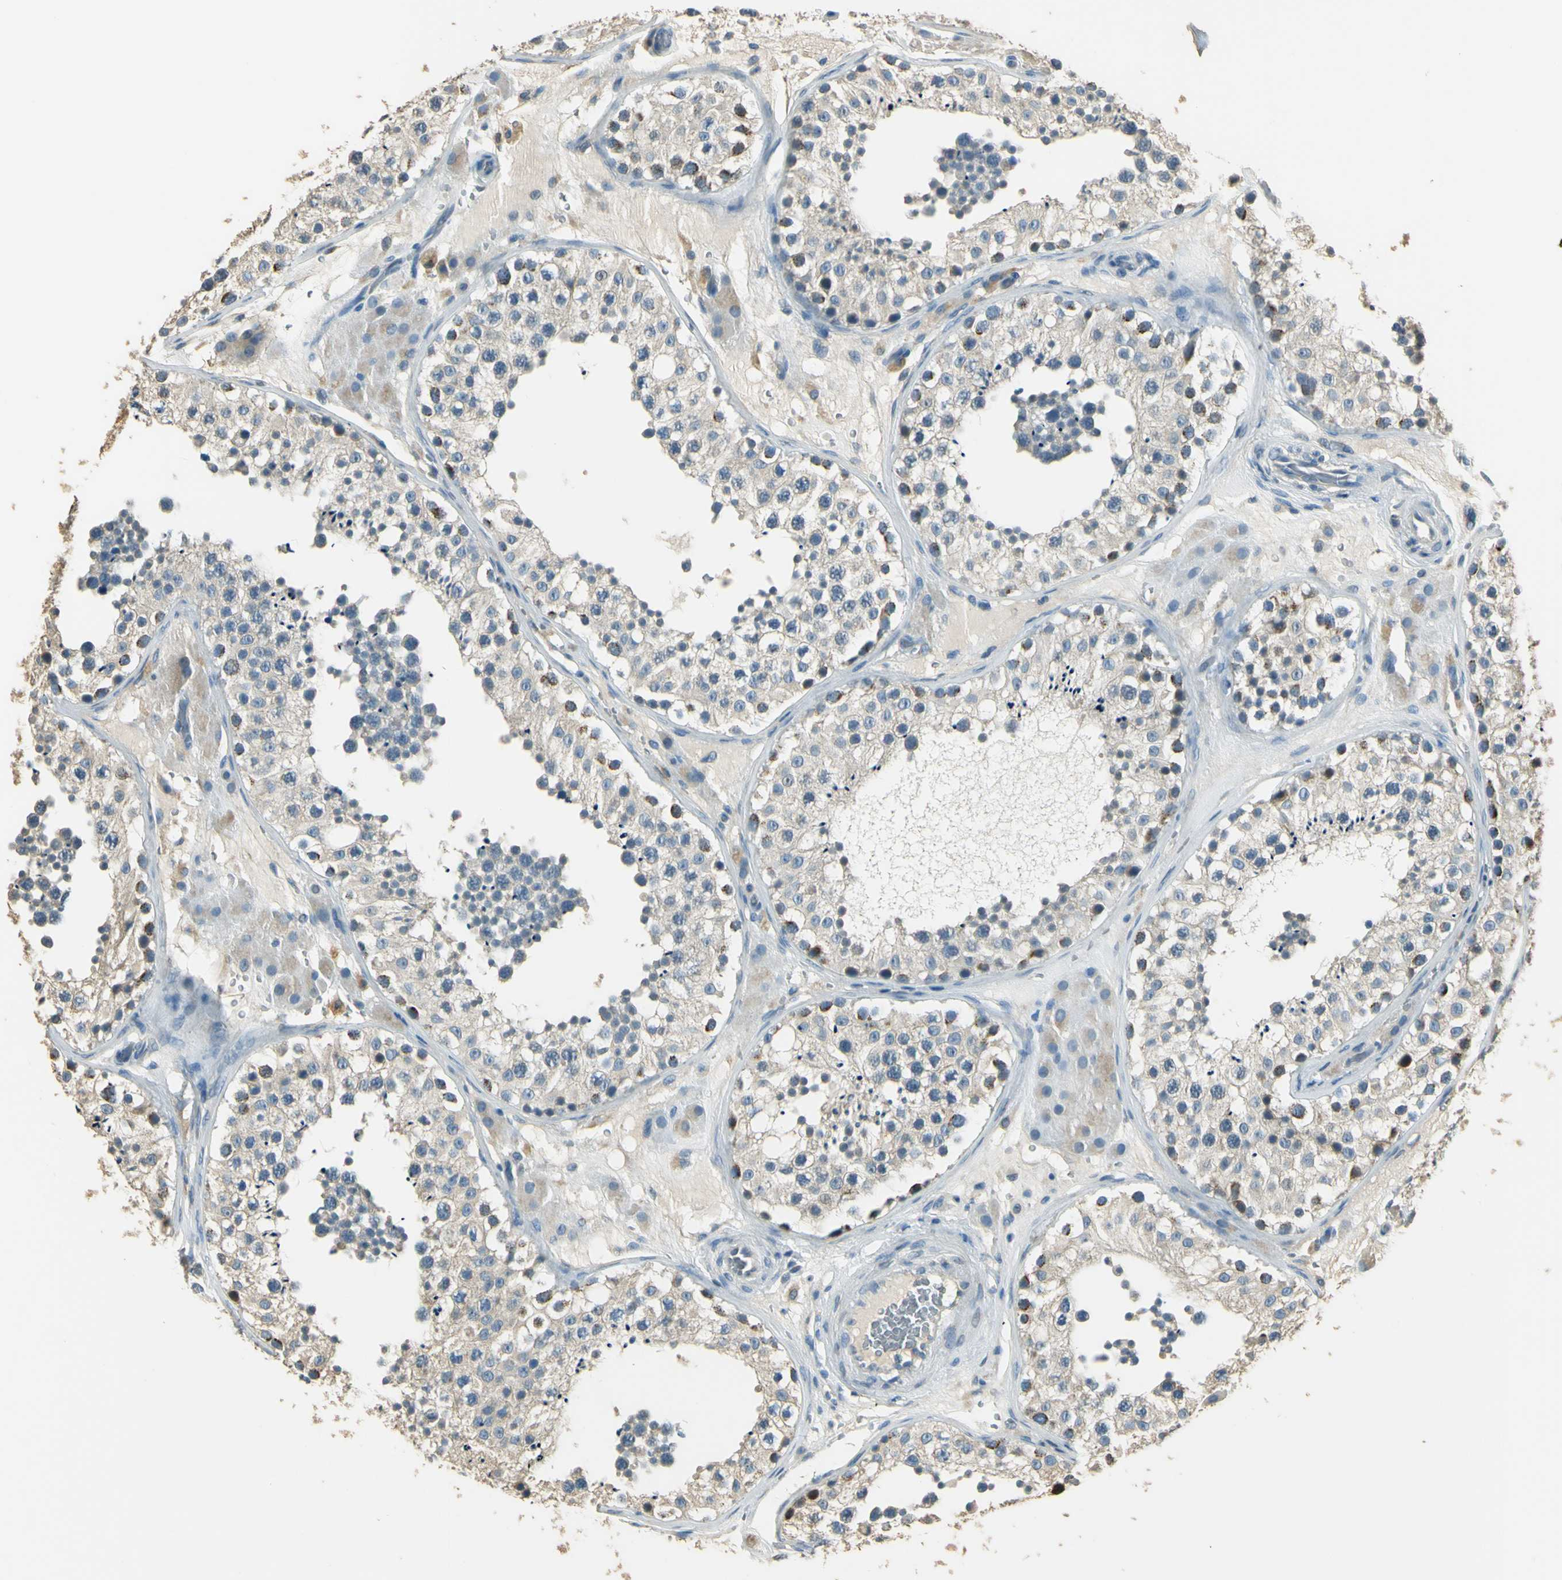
{"staining": {"intensity": "weak", "quantity": "25%-75%", "location": "cytoplasmic/membranous"}, "tissue": "testis", "cell_type": "Cells in seminiferous ducts", "image_type": "normal", "snomed": [{"axis": "morphology", "description": "Normal tissue, NOS"}, {"axis": "topography", "description": "Testis"}], "caption": "Protein analysis of normal testis reveals weak cytoplasmic/membranous staining in about 25%-75% of cells in seminiferous ducts.", "gene": "UXS1", "patient": {"sex": "male", "age": 26}}